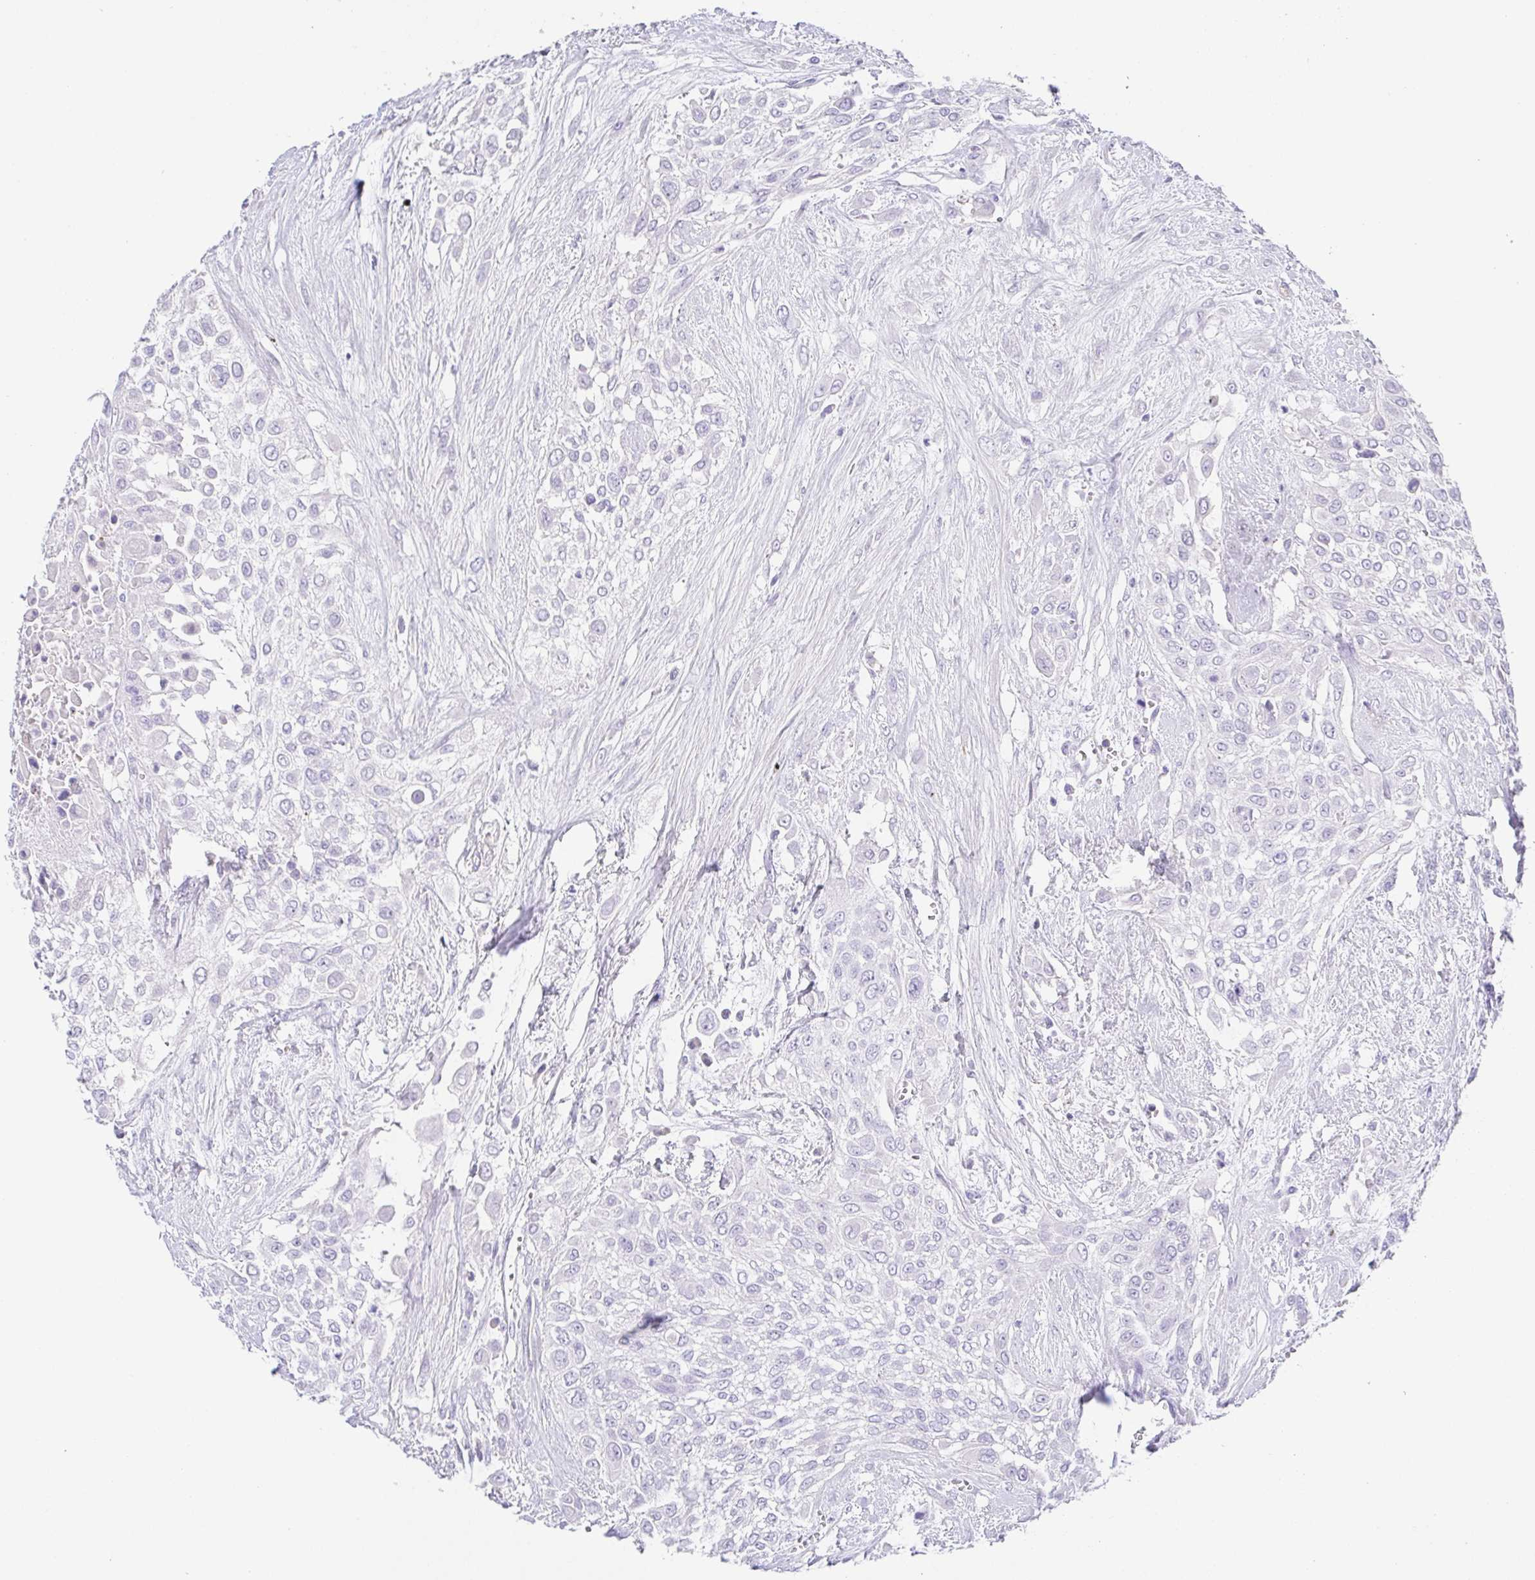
{"staining": {"intensity": "negative", "quantity": "none", "location": "none"}, "tissue": "urothelial cancer", "cell_type": "Tumor cells", "image_type": "cancer", "snomed": [{"axis": "morphology", "description": "Urothelial carcinoma, High grade"}, {"axis": "topography", "description": "Urinary bladder"}], "caption": "The IHC photomicrograph has no significant positivity in tumor cells of high-grade urothelial carcinoma tissue.", "gene": "HAPLN2", "patient": {"sex": "male", "age": 57}}